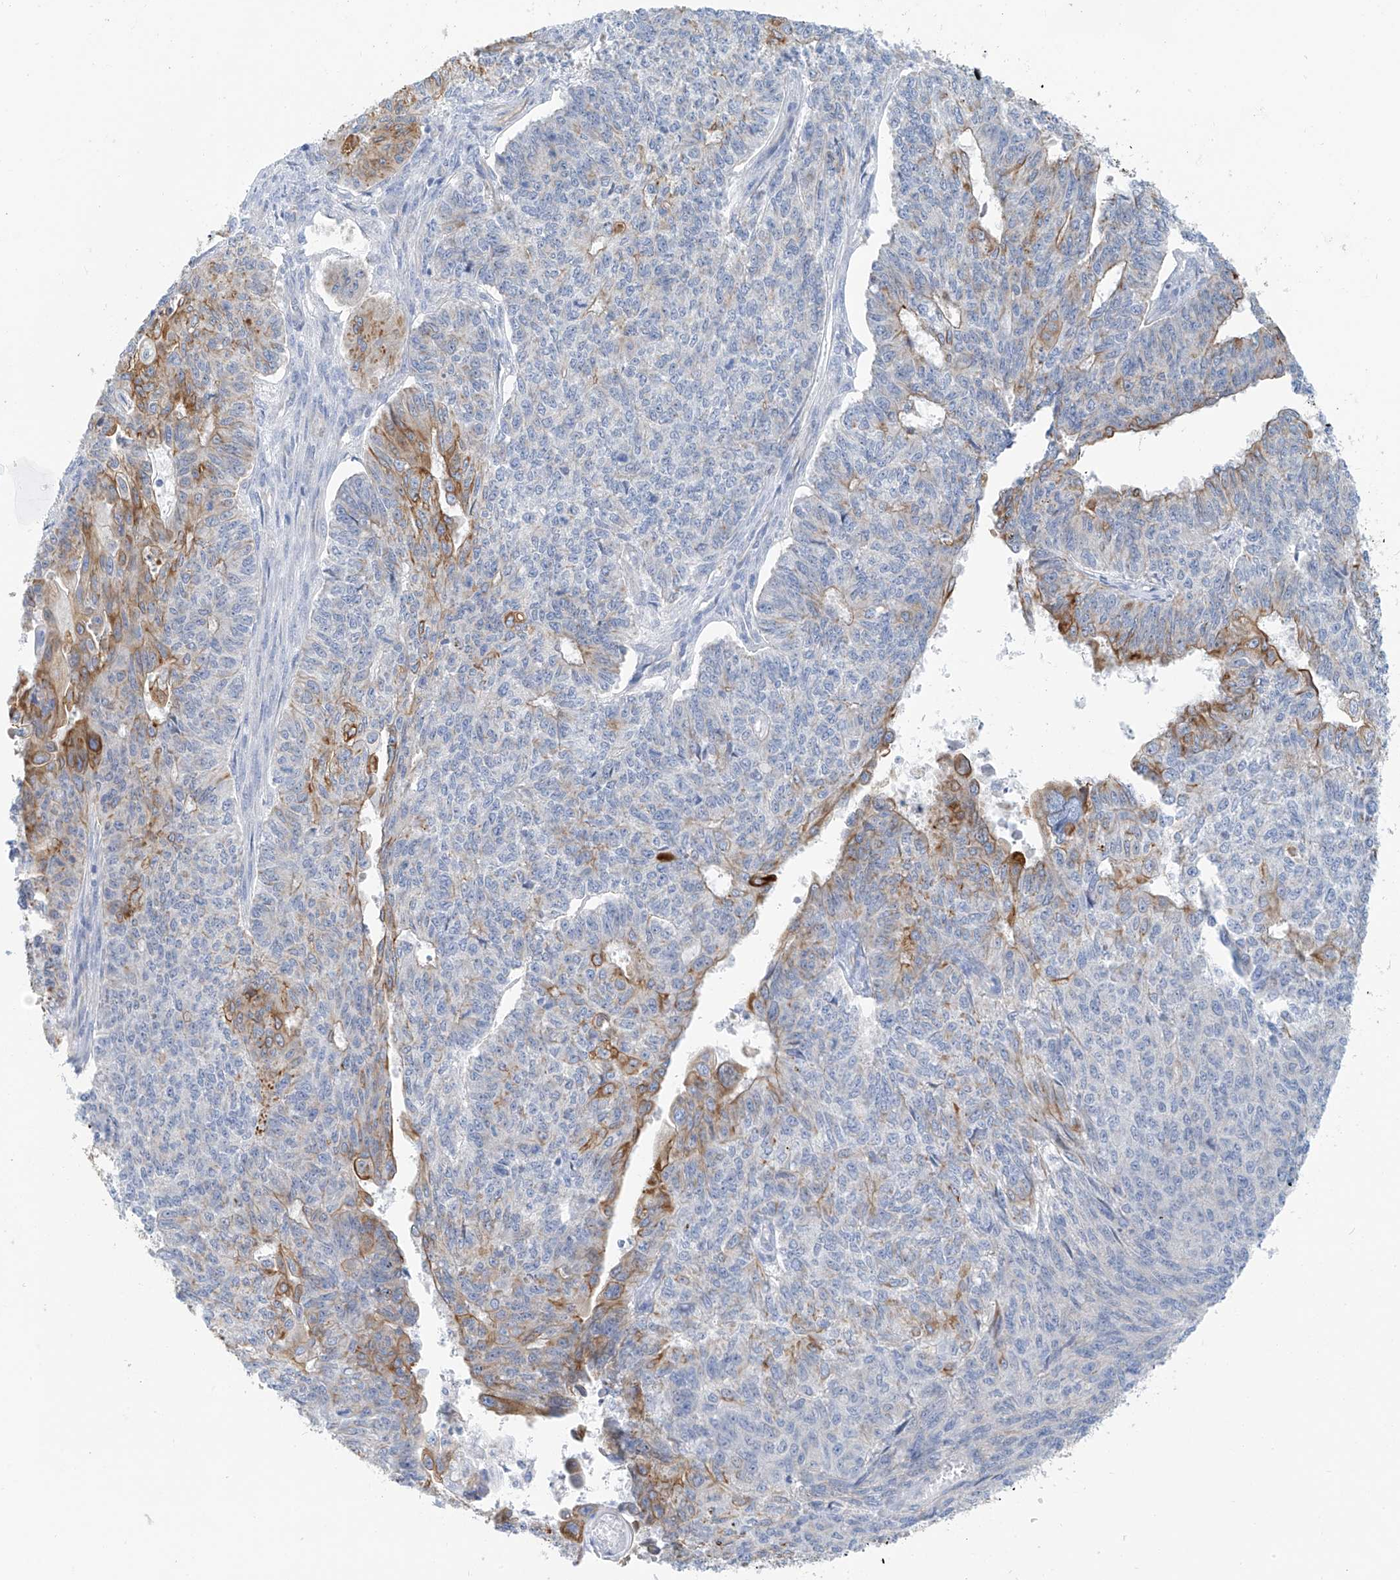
{"staining": {"intensity": "moderate", "quantity": "<25%", "location": "cytoplasmic/membranous"}, "tissue": "endometrial cancer", "cell_type": "Tumor cells", "image_type": "cancer", "snomed": [{"axis": "morphology", "description": "Adenocarcinoma, NOS"}, {"axis": "topography", "description": "Endometrium"}], "caption": "Immunohistochemistry of human endometrial cancer exhibits low levels of moderate cytoplasmic/membranous expression in about <25% of tumor cells.", "gene": "PIK3C2B", "patient": {"sex": "female", "age": 32}}